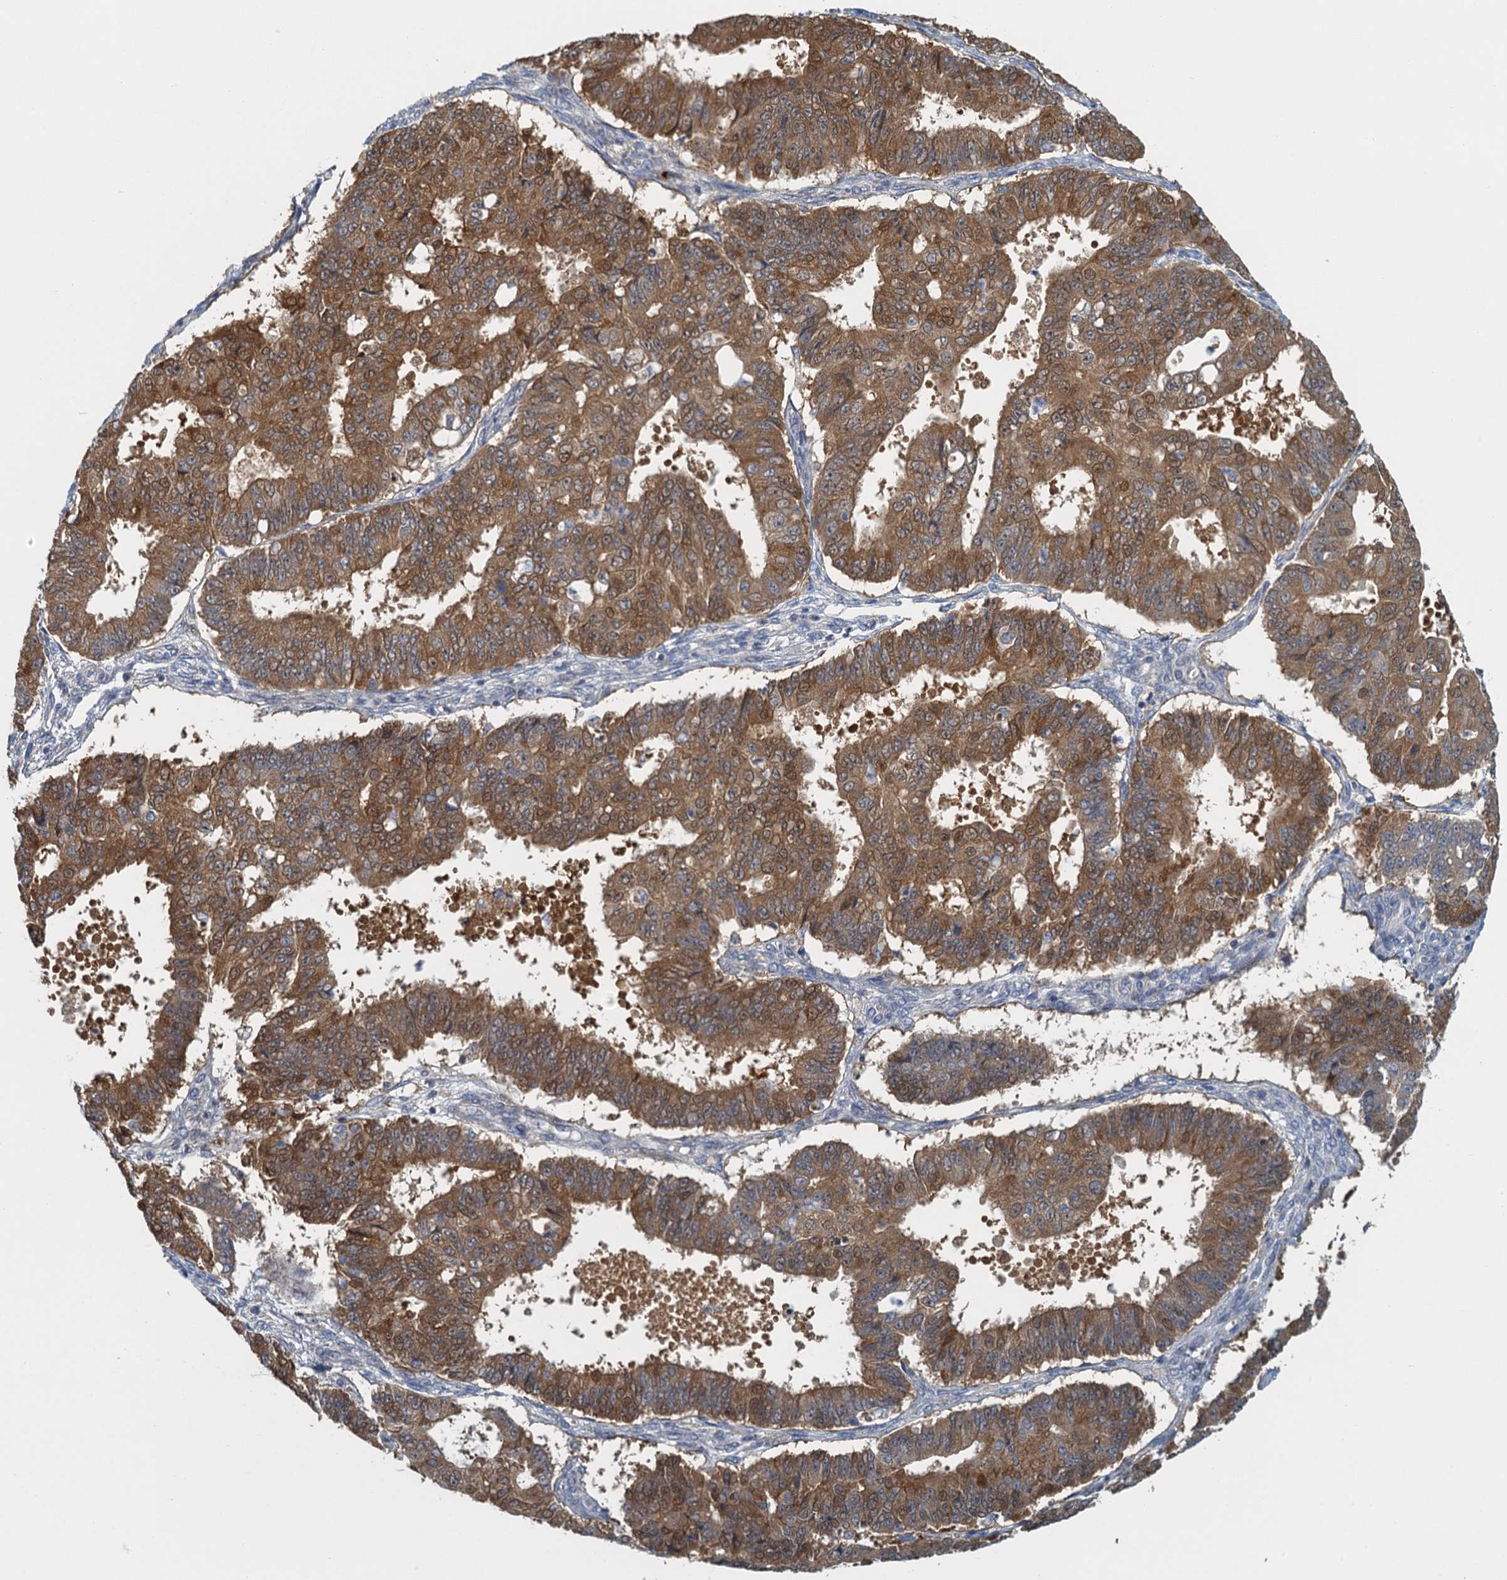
{"staining": {"intensity": "moderate", "quantity": ">75%", "location": "cytoplasmic/membranous"}, "tissue": "ovarian cancer", "cell_type": "Tumor cells", "image_type": "cancer", "snomed": [{"axis": "morphology", "description": "Carcinoma, endometroid"}, {"axis": "topography", "description": "Appendix"}, {"axis": "topography", "description": "Ovary"}], "caption": "Immunohistochemical staining of ovarian endometroid carcinoma reveals medium levels of moderate cytoplasmic/membranous protein staining in approximately >75% of tumor cells.", "gene": "ALG2", "patient": {"sex": "female", "age": 42}}